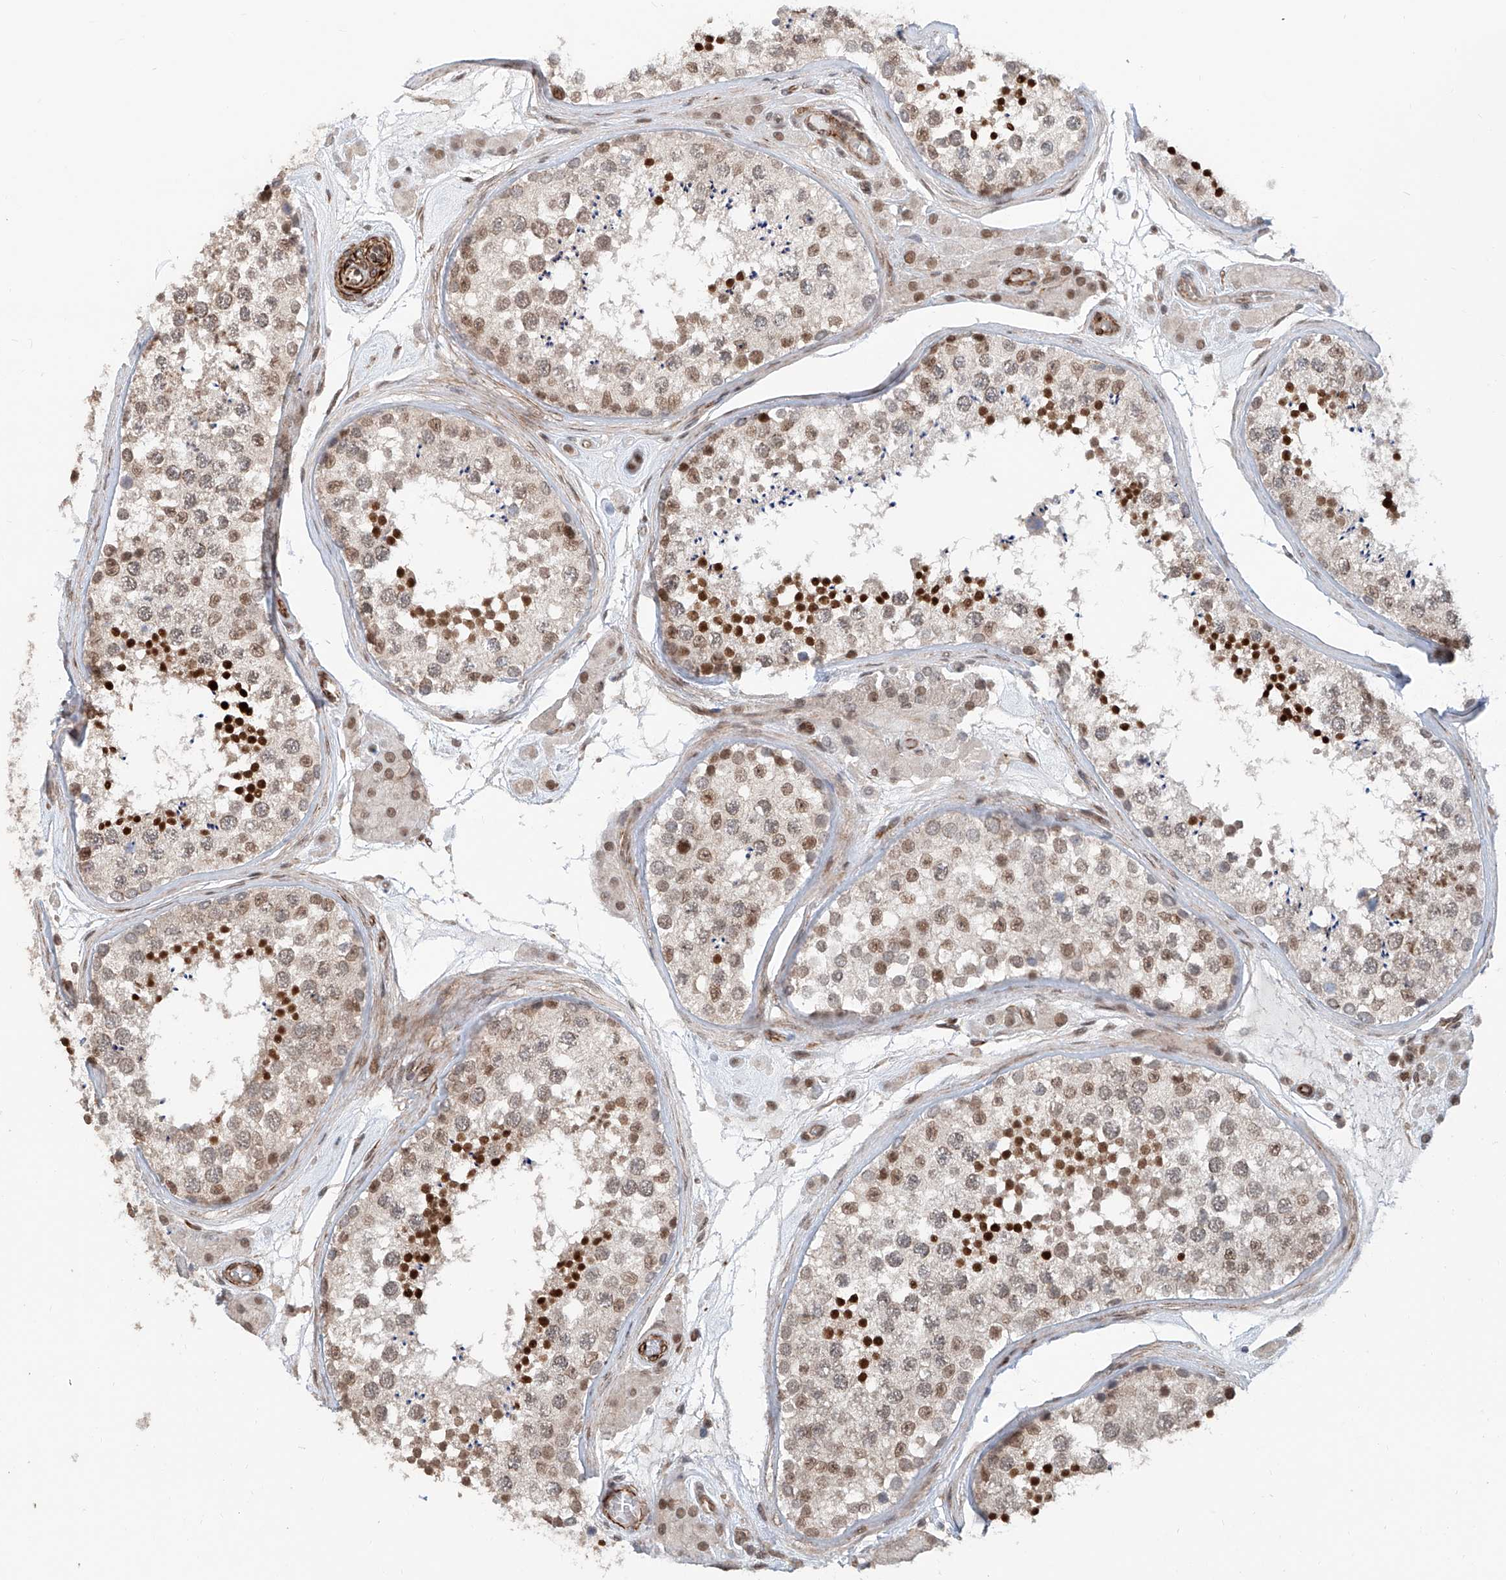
{"staining": {"intensity": "strong", "quantity": "25%-75%", "location": "nuclear"}, "tissue": "testis", "cell_type": "Cells in seminiferous ducts", "image_type": "normal", "snomed": [{"axis": "morphology", "description": "Normal tissue, NOS"}, {"axis": "topography", "description": "Testis"}], "caption": "Immunohistochemical staining of normal human testis shows strong nuclear protein positivity in about 25%-75% of cells in seminiferous ducts.", "gene": "SDE2", "patient": {"sex": "male", "age": 46}}